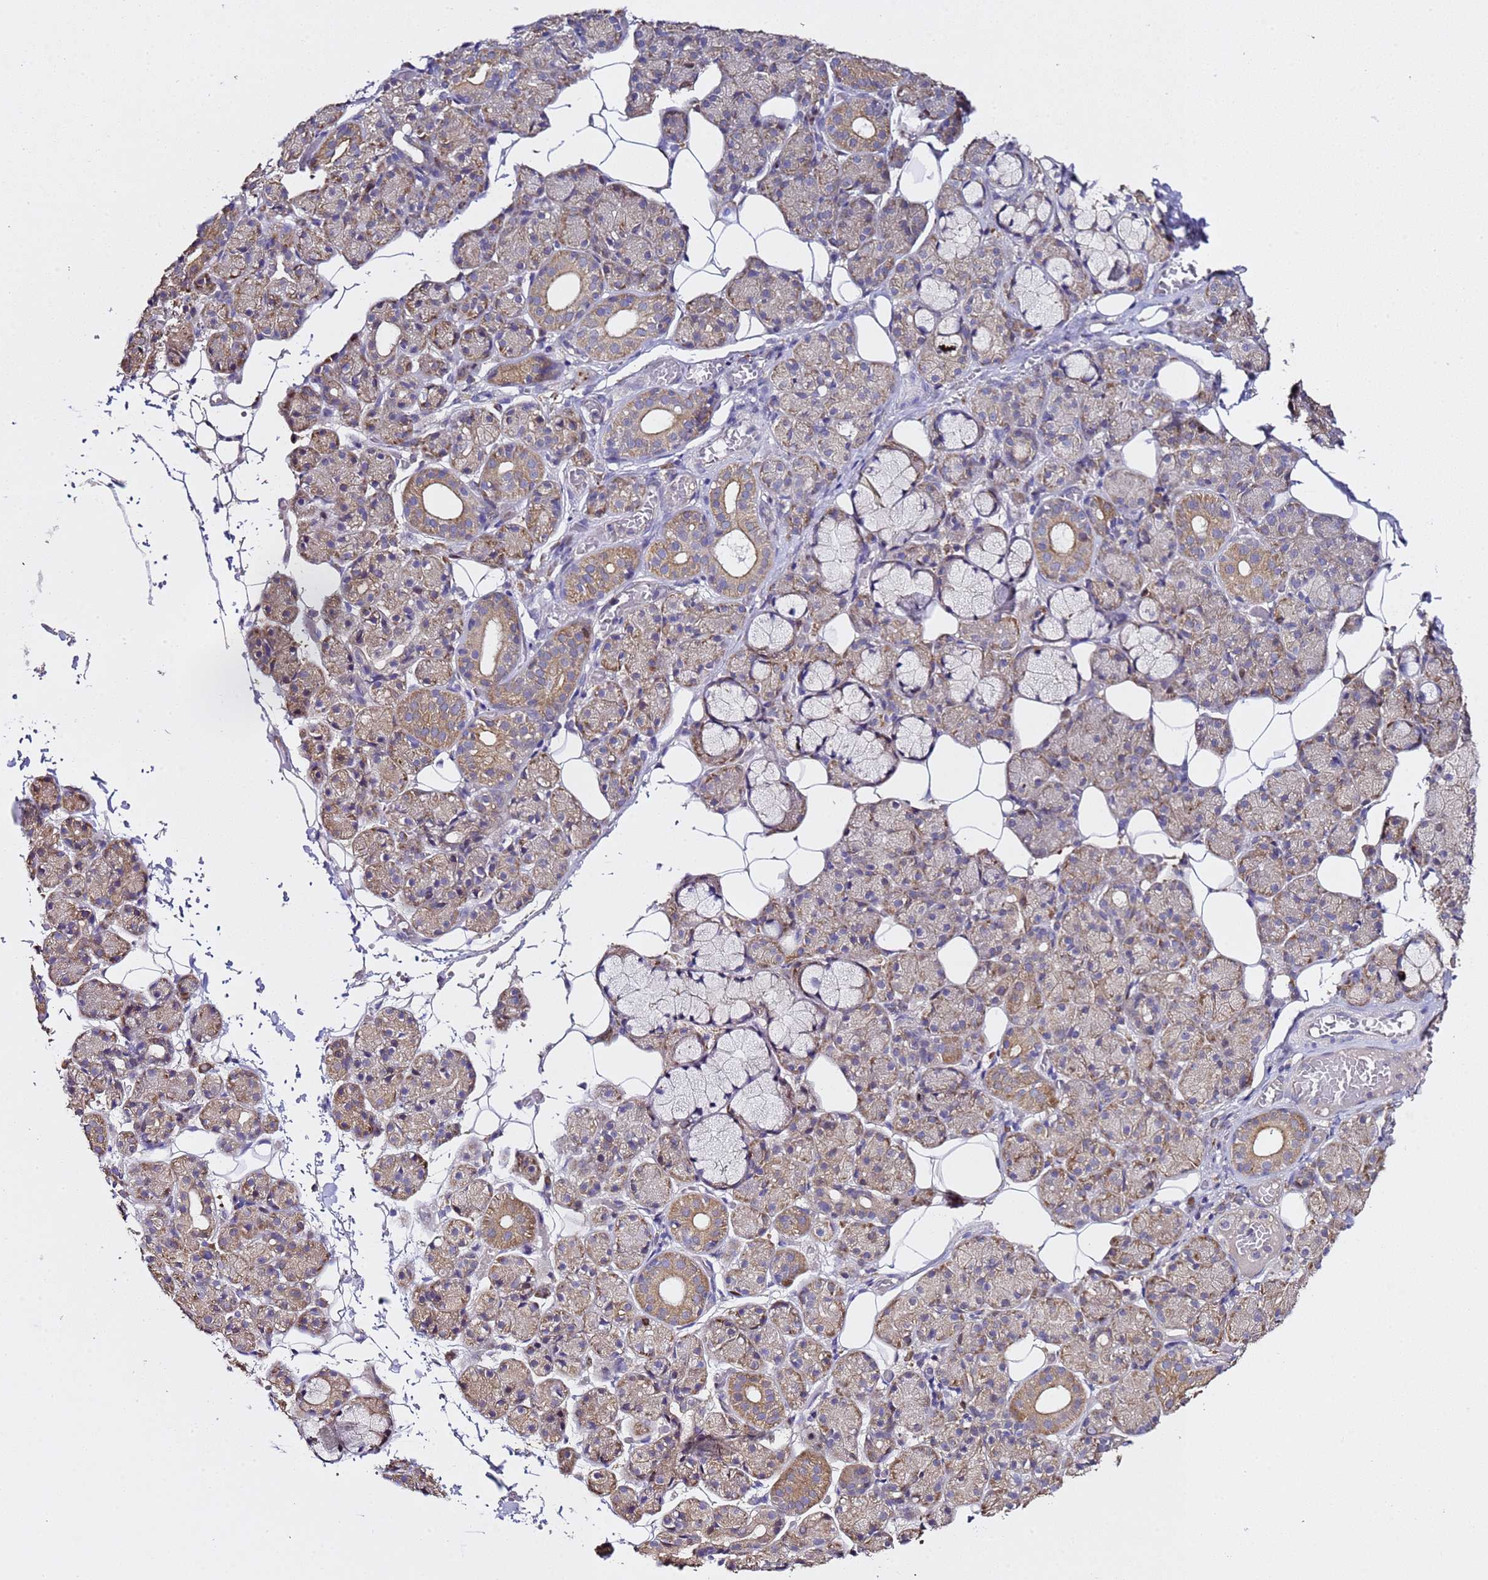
{"staining": {"intensity": "moderate", "quantity": "25%-75%", "location": "cytoplasmic/membranous"}, "tissue": "salivary gland", "cell_type": "Glandular cells", "image_type": "normal", "snomed": [{"axis": "morphology", "description": "Normal tissue, NOS"}, {"axis": "topography", "description": "Salivary gland"}], "caption": "Moderate cytoplasmic/membranous staining is identified in approximately 25%-75% of glandular cells in benign salivary gland. The protein of interest is shown in brown color, while the nuclei are stained blue.", "gene": "ALG3", "patient": {"sex": "male", "age": 63}}